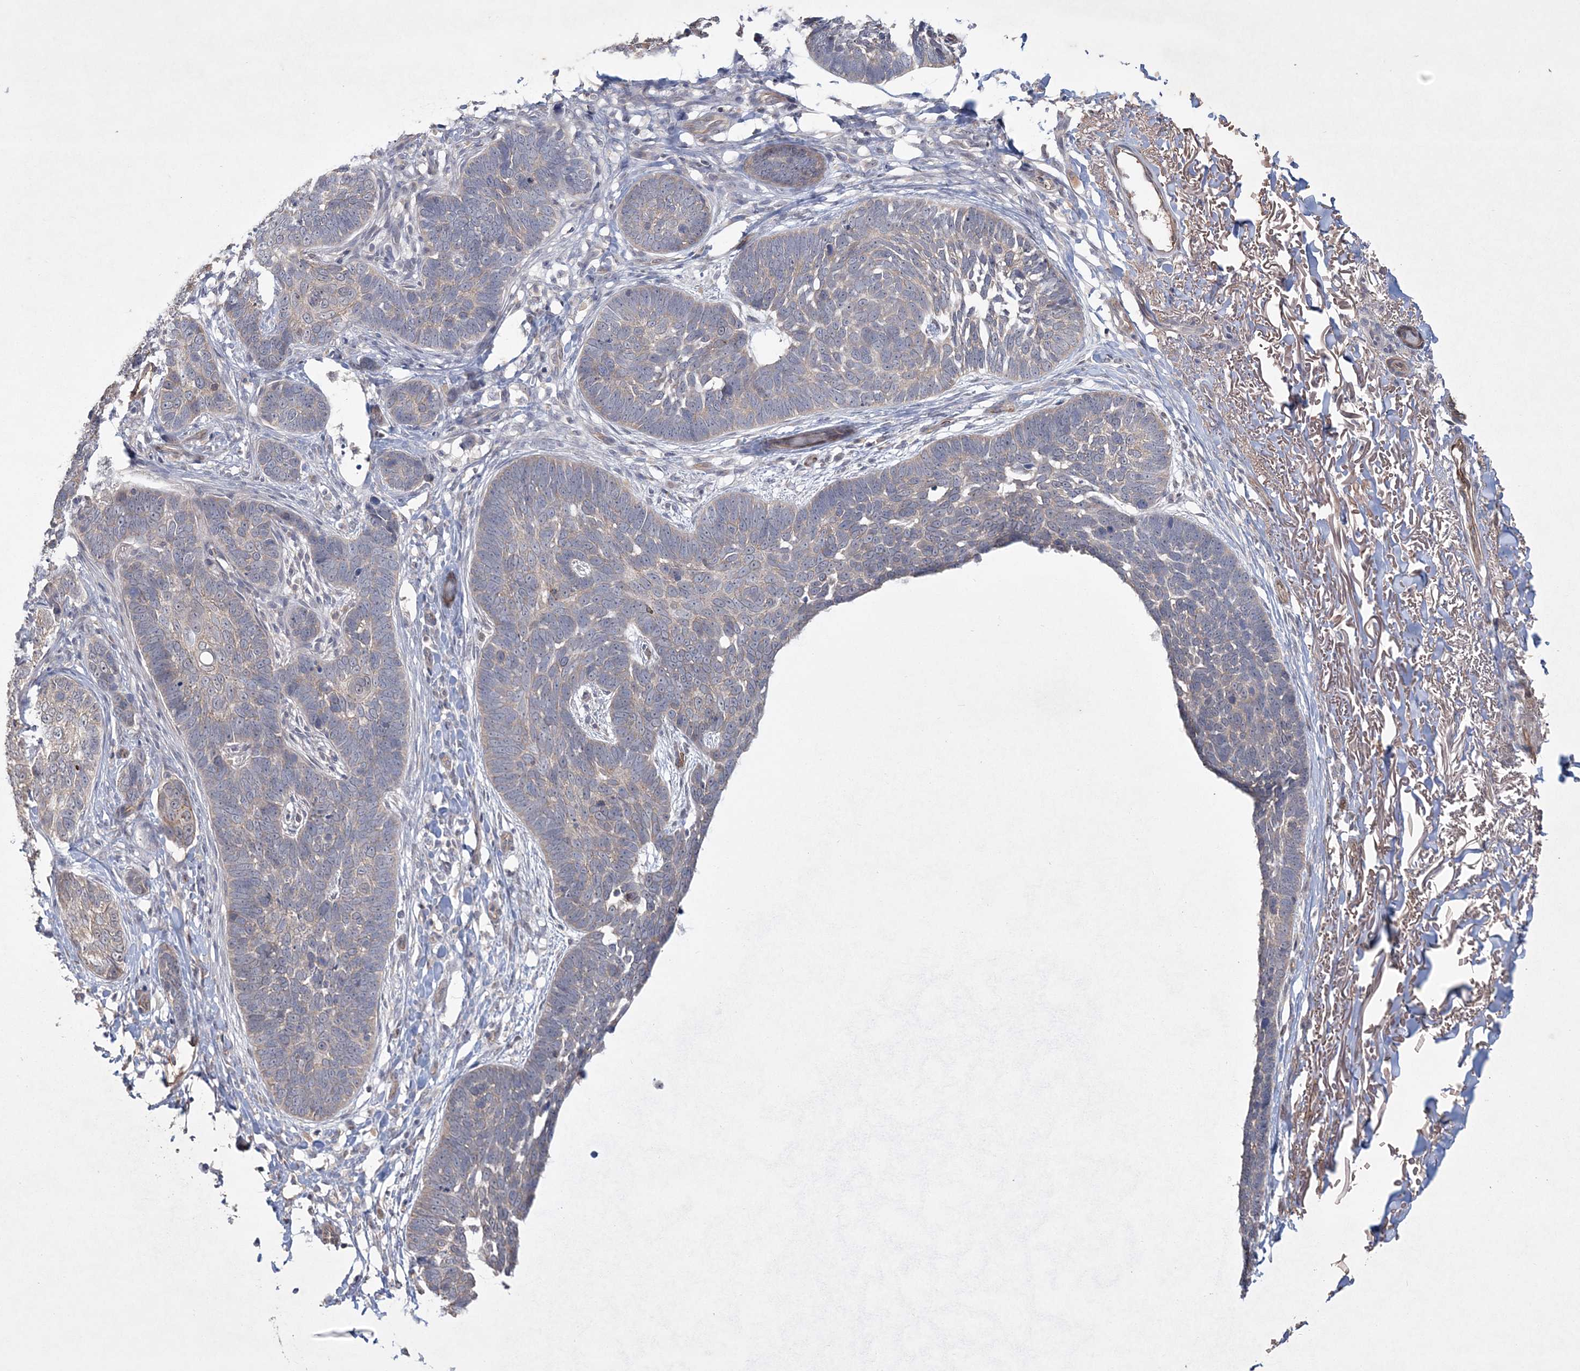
{"staining": {"intensity": "negative", "quantity": "none", "location": "none"}, "tissue": "skin cancer", "cell_type": "Tumor cells", "image_type": "cancer", "snomed": [{"axis": "morphology", "description": "Normal tissue, NOS"}, {"axis": "morphology", "description": "Basal cell carcinoma"}, {"axis": "topography", "description": "Skin"}], "caption": "Immunohistochemical staining of human skin cancer (basal cell carcinoma) demonstrates no significant expression in tumor cells.", "gene": "DPCD", "patient": {"sex": "male", "age": 77}}